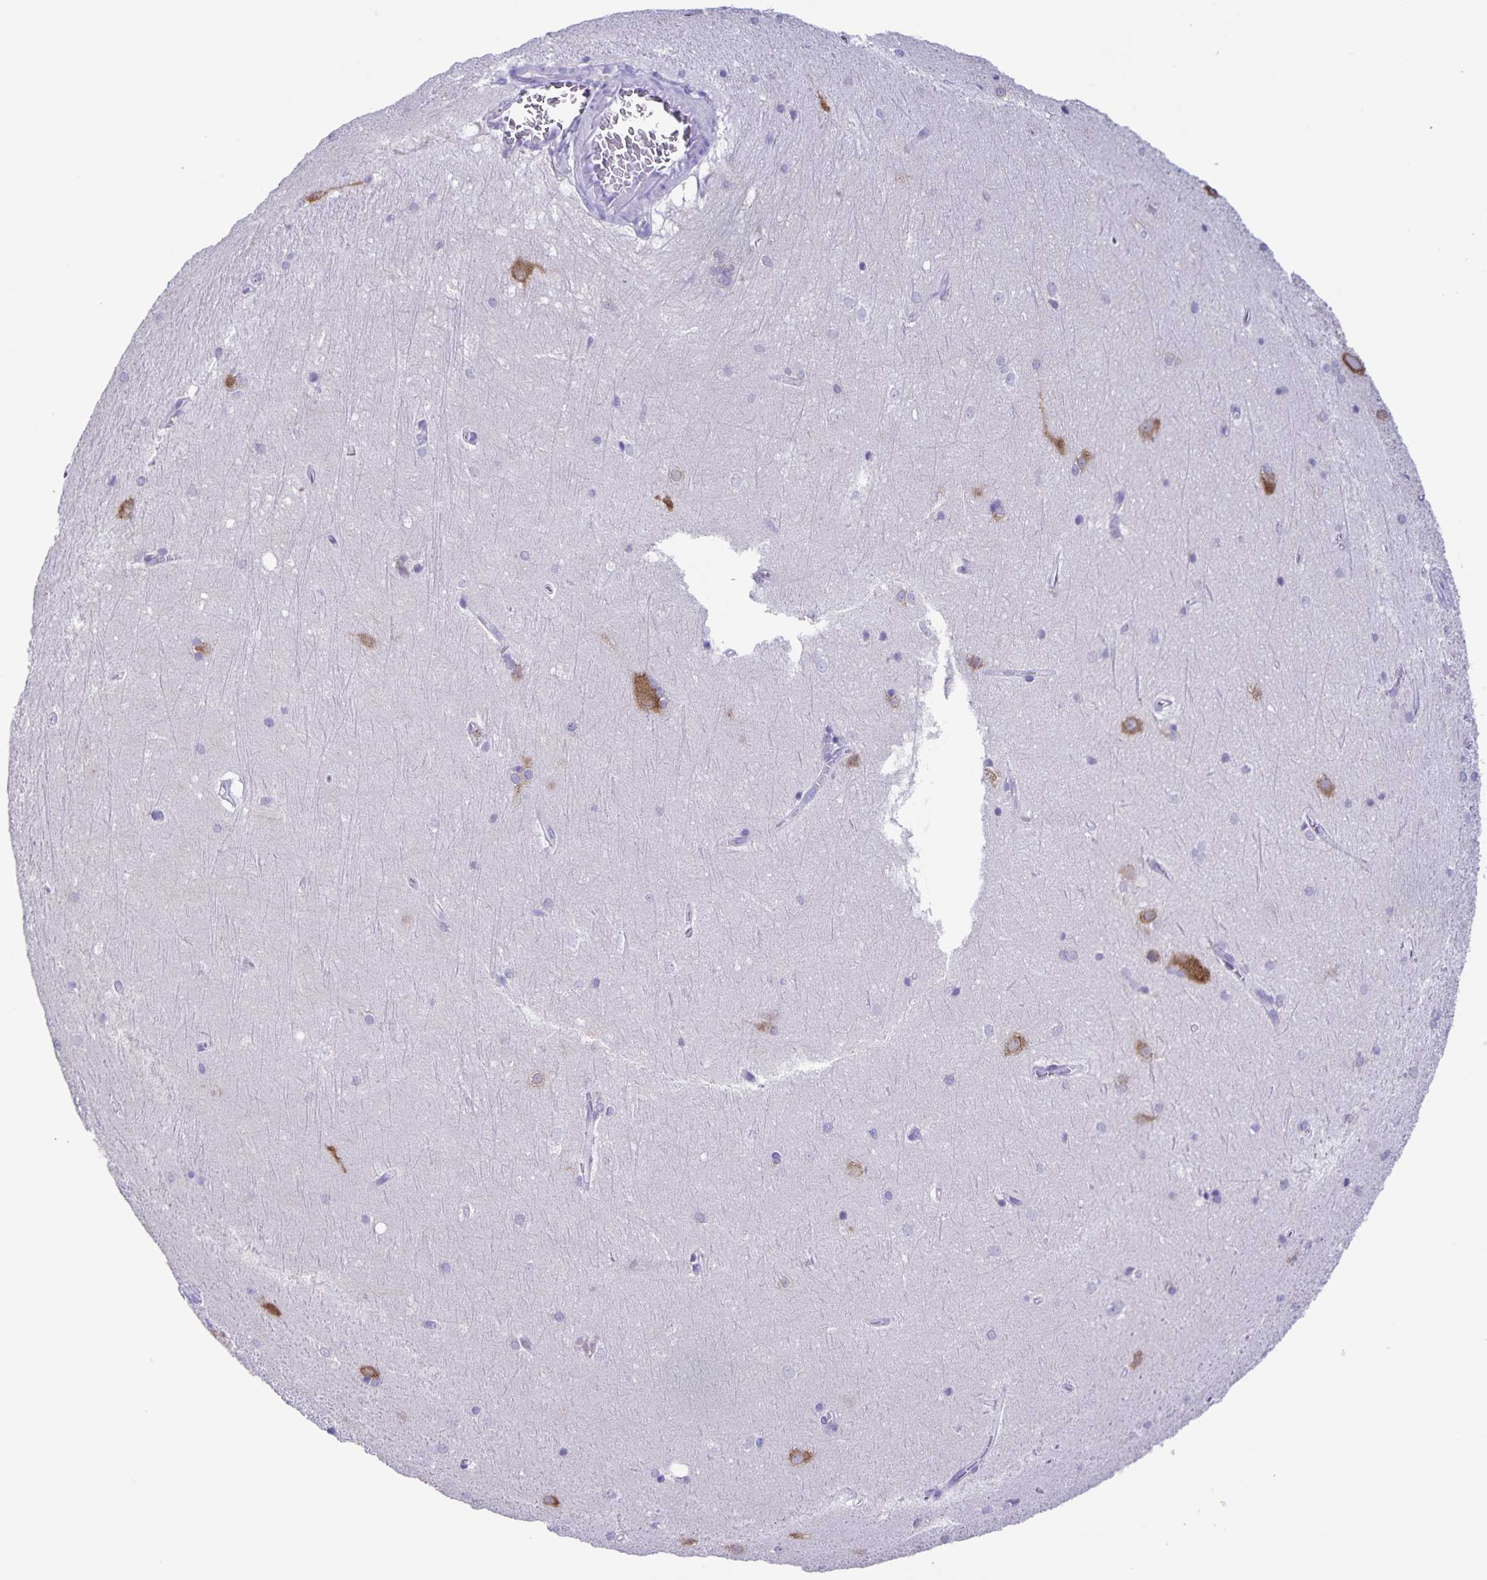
{"staining": {"intensity": "moderate", "quantity": "<25%", "location": "cytoplasmic/membranous"}, "tissue": "hippocampus", "cell_type": "Glial cells", "image_type": "normal", "snomed": [{"axis": "morphology", "description": "Normal tissue, NOS"}, {"axis": "topography", "description": "Cerebral cortex"}, {"axis": "topography", "description": "Hippocampus"}], "caption": "Immunohistochemical staining of normal human hippocampus reveals low levels of moderate cytoplasmic/membranous expression in about <25% of glial cells. Using DAB (3,3'-diaminobenzidine) (brown) and hematoxylin (blue) stains, captured at high magnification using brightfield microscopy.", "gene": "CAPSL", "patient": {"sex": "female", "age": 19}}